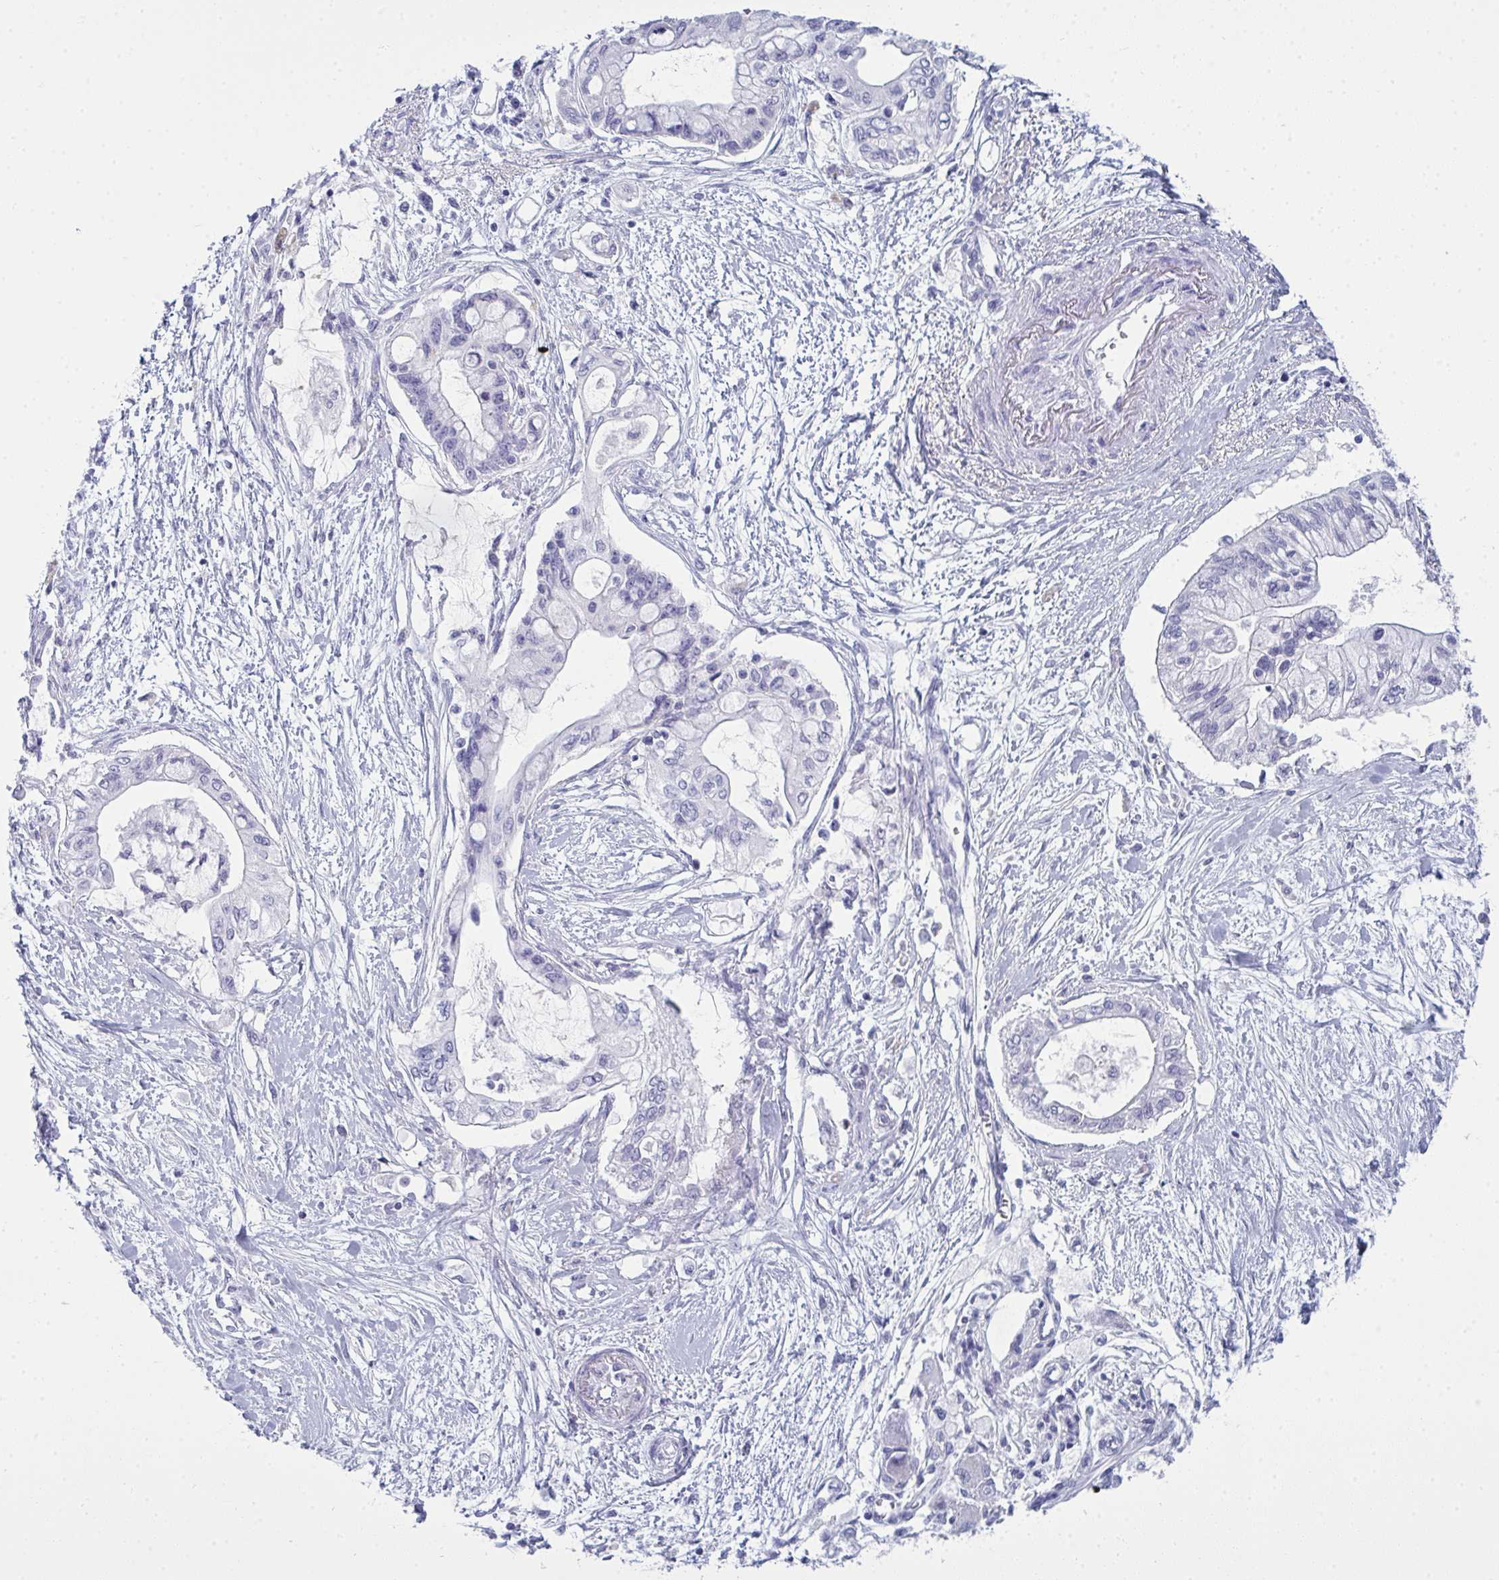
{"staining": {"intensity": "negative", "quantity": "none", "location": "none"}, "tissue": "pancreatic cancer", "cell_type": "Tumor cells", "image_type": "cancer", "snomed": [{"axis": "morphology", "description": "Adenocarcinoma, NOS"}, {"axis": "topography", "description": "Pancreas"}], "caption": "Tumor cells are negative for protein expression in human adenocarcinoma (pancreatic).", "gene": "SERPINB10", "patient": {"sex": "female", "age": 77}}